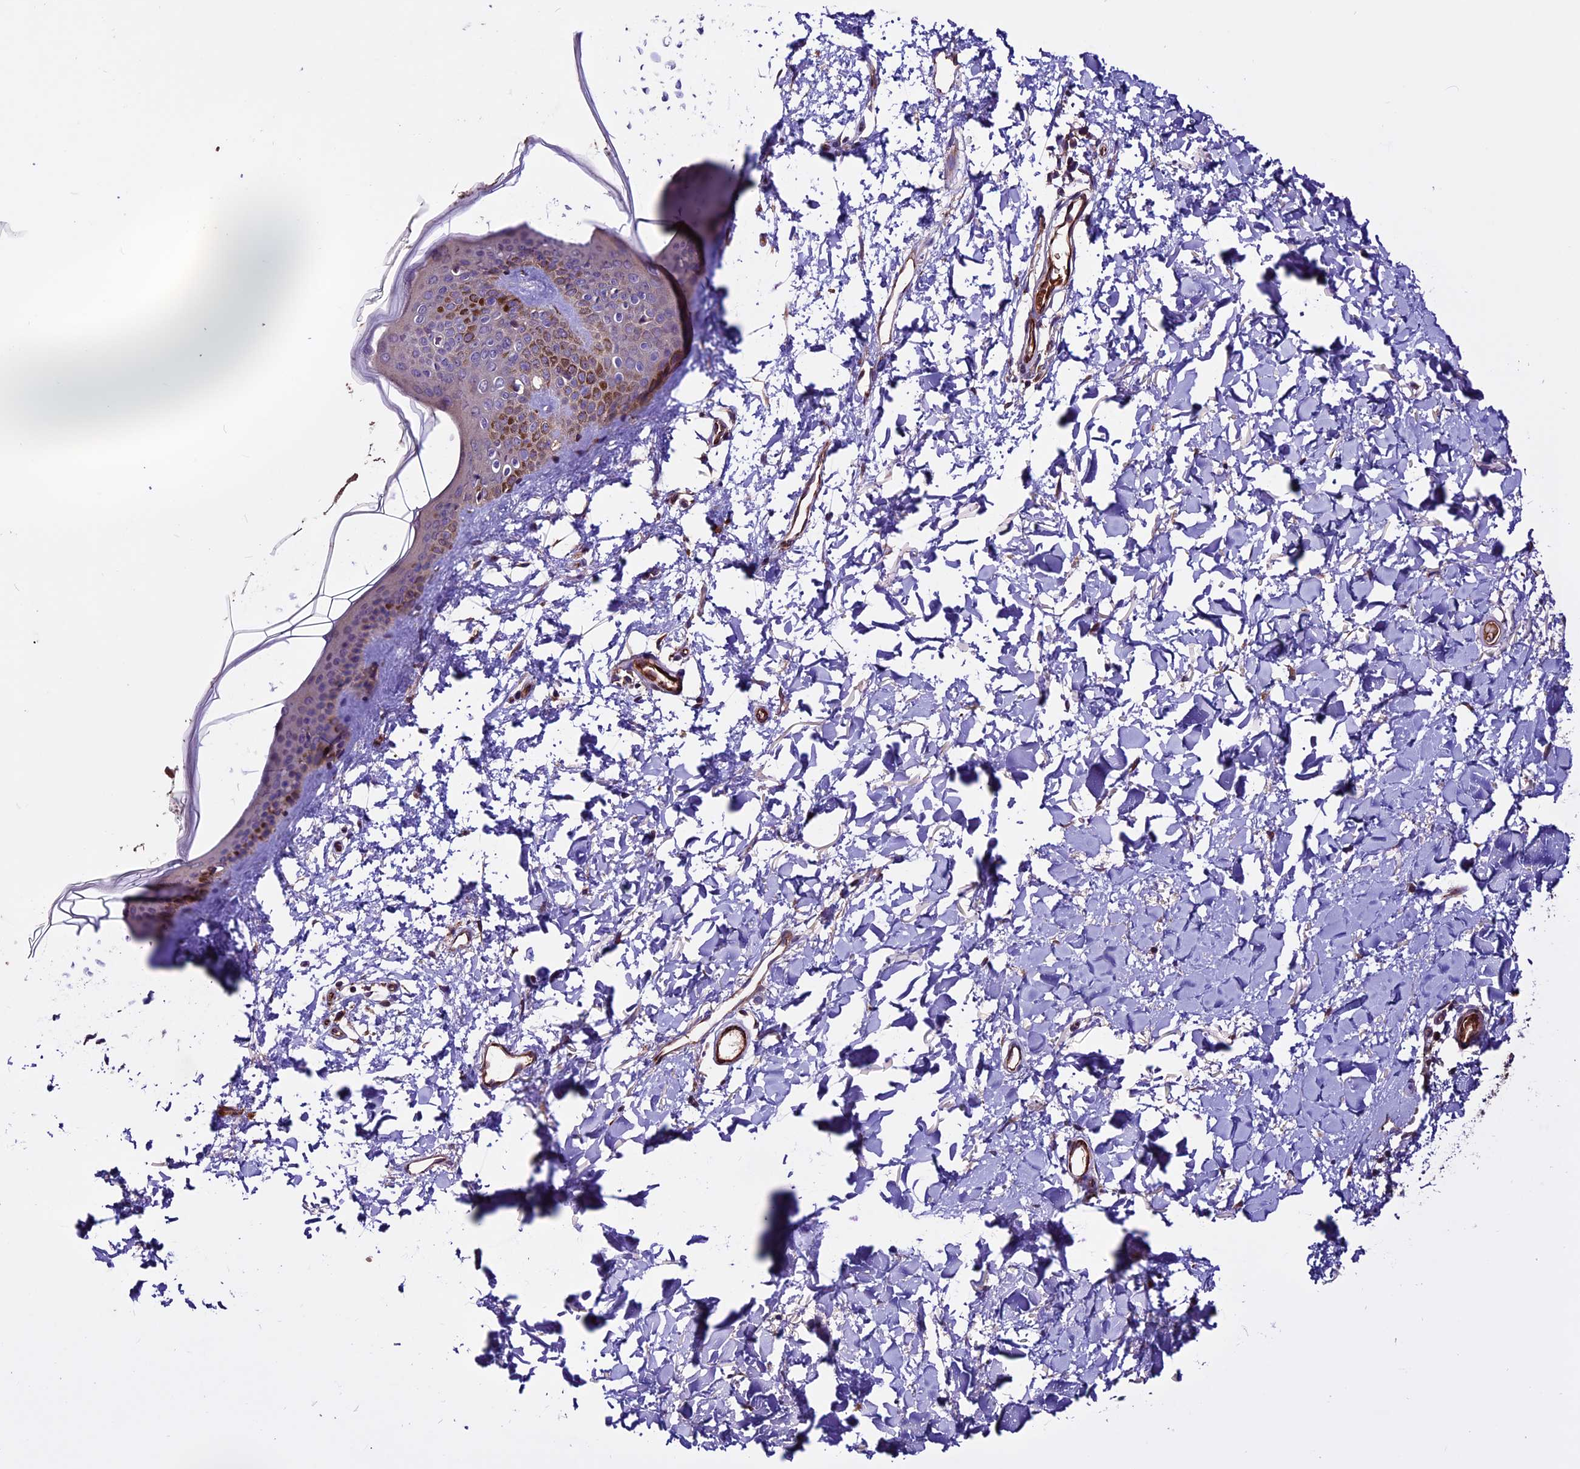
{"staining": {"intensity": "moderate", "quantity": ">75%", "location": "cytoplasmic/membranous"}, "tissue": "skin", "cell_type": "Fibroblasts", "image_type": "normal", "snomed": [{"axis": "morphology", "description": "Normal tissue, NOS"}, {"axis": "topography", "description": "Skin"}], "caption": "Immunohistochemical staining of normal skin shows medium levels of moderate cytoplasmic/membranous staining in approximately >75% of fibroblasts. Ihc stains the protein in brown and the nuclei are stained blue.", "gene": "RINL", "patient": {"sex": "female", "age": 58}}